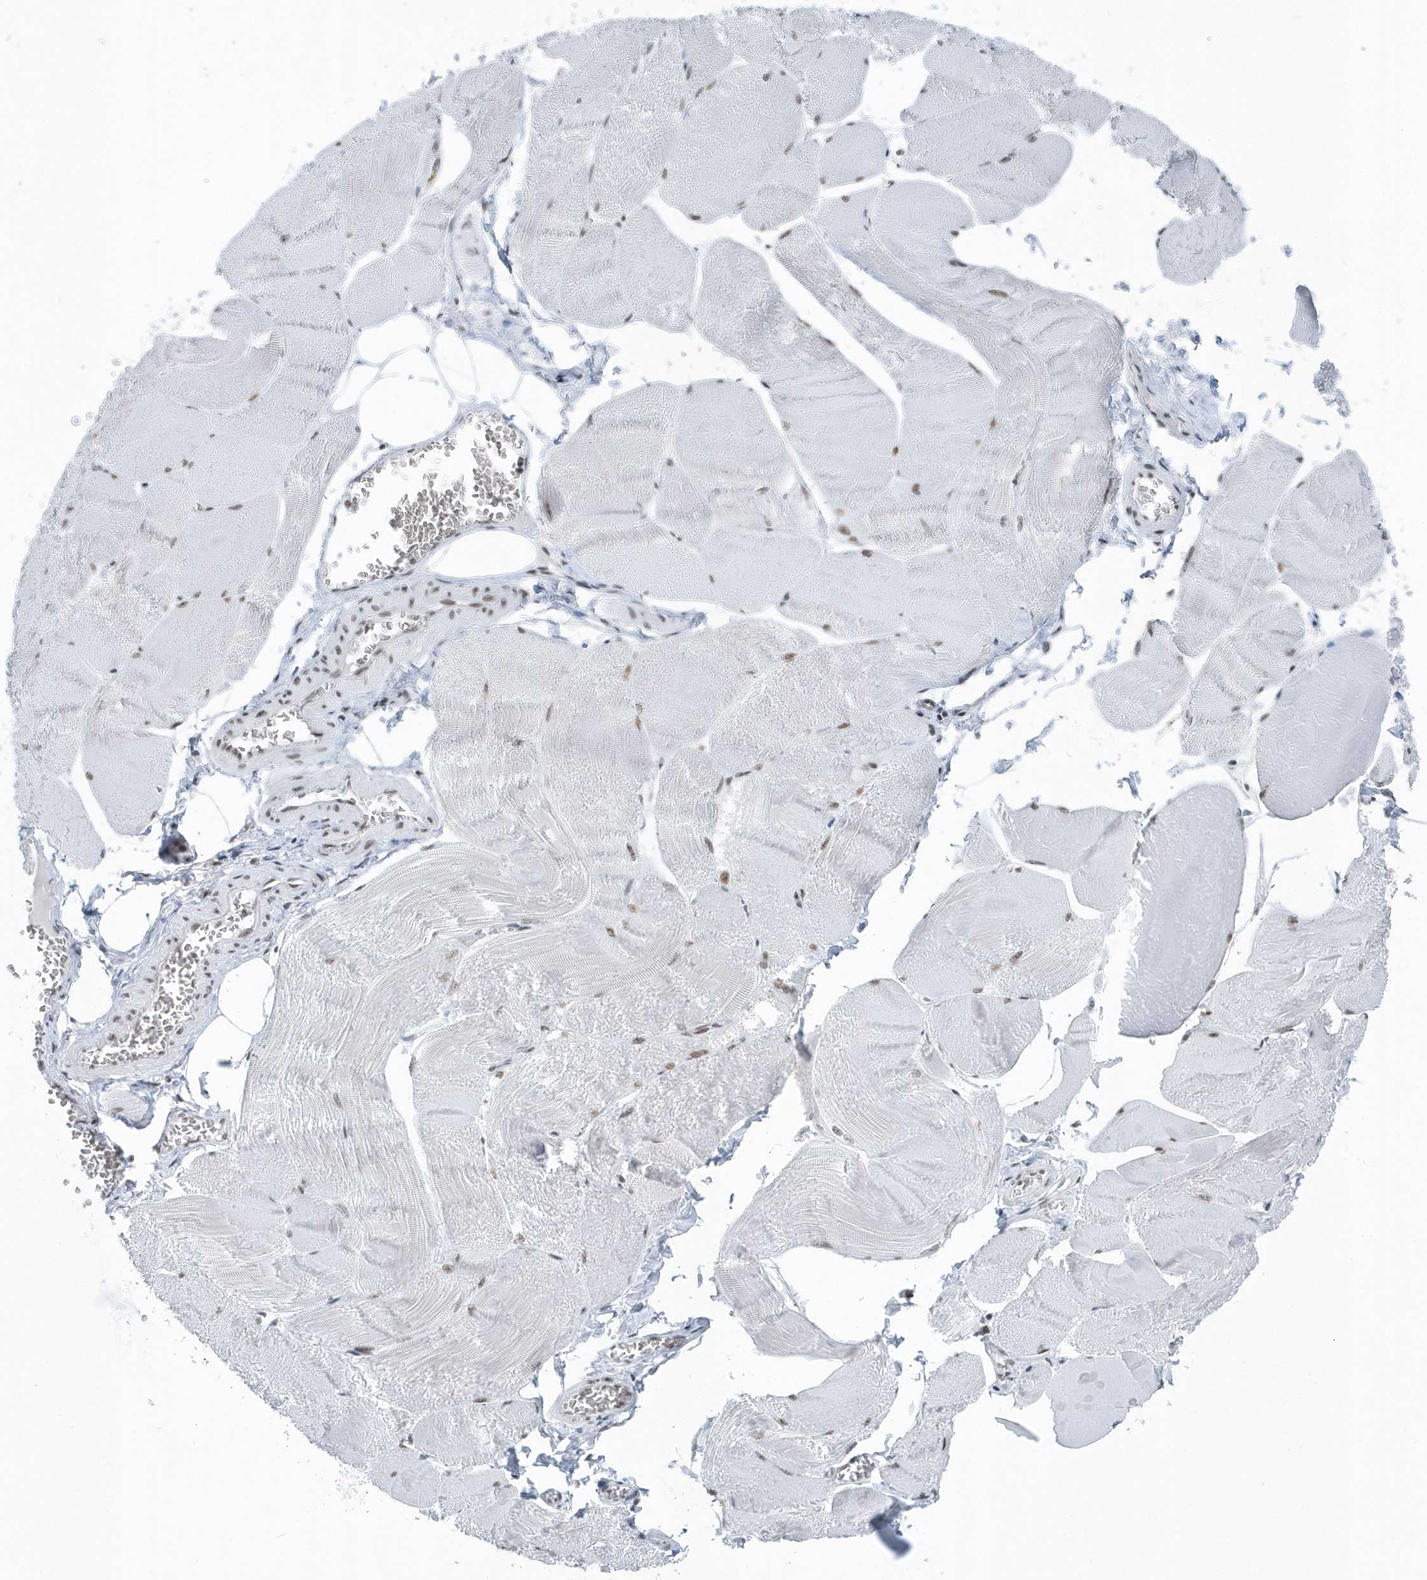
{"staining": {"intensity": "moderate", "quantity": "<25%", "location": "nuclear"}, "tissue": "skeletal muscle", "cell_type": "Myocytes", "image_type": "normal", "snomed": [{"axis": "morphology", "description": "Normal tissue, NOS"}, {"axis": "morphology", "description": "Basal cell carcinoma"}, {"axis": "topography", "description": "Skeletal muscle"}], "caption": "Moderate nuclear expression is present in about <25% of myocytes in benign skeletal muscle. (Brightfield microscopy of DAB IHC at high magnification).", "gene": "FIP1L1", "patient": {"sex": "female", "age": 64}}